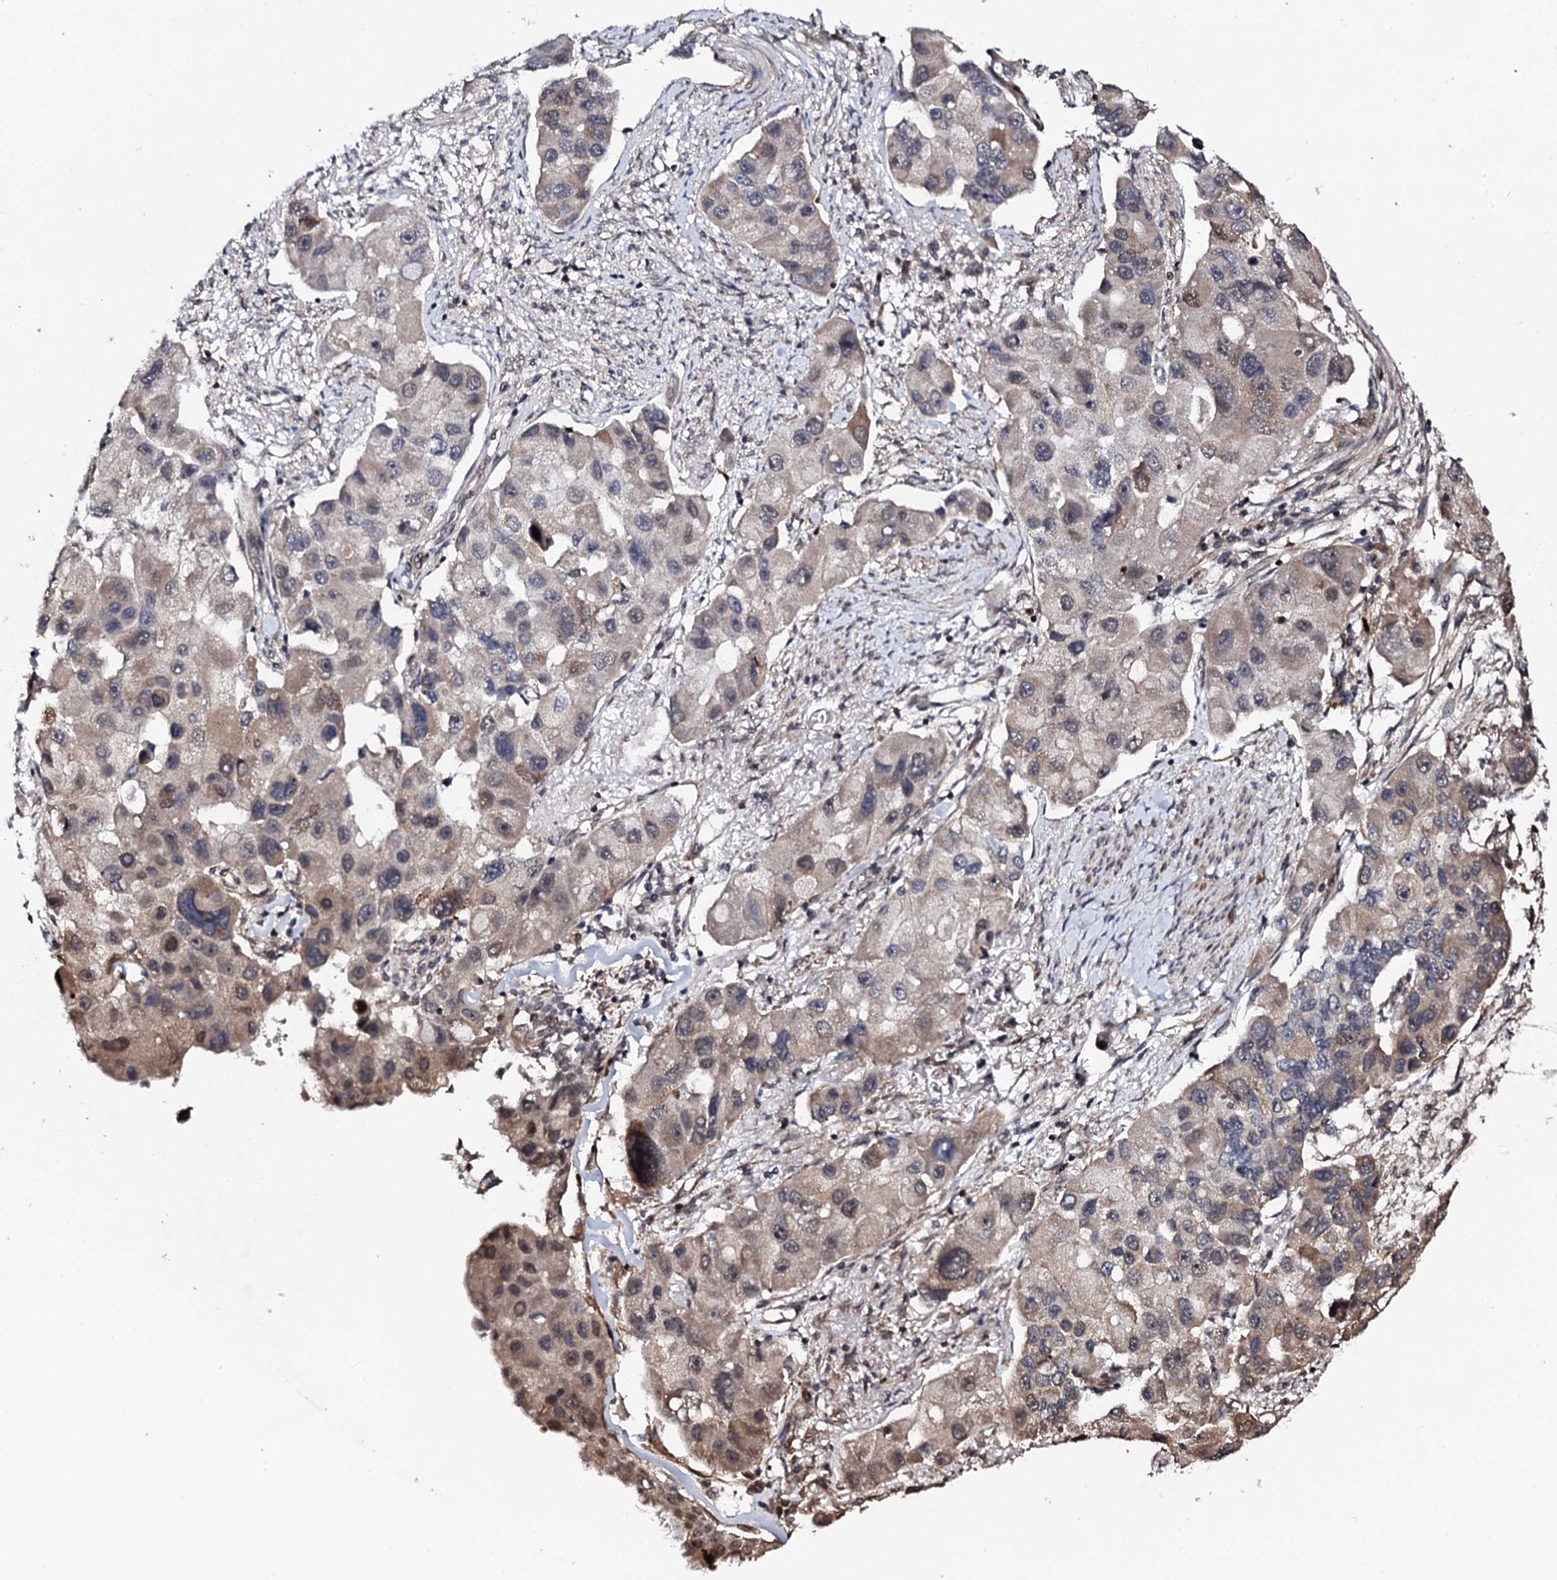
{"staining": {"intensity": "weak", "quantity": "25%-75%", "location": "cytoplasmic/membranous,nuclear"}, "tissue": "lung cancer", "cell_type": "Tumor cells", "image_type": "cancer", "snomed": [{"axis": "morphology", "description": "Adenocarcinoma, NOS"}, {"axis": "topography", "description": "Lung"}], "caption": "Immunohistochemical staining of human lung cancer demonstrates weak cytoplasmic/membranous and nuclear protein staining in about 25%-75% of tumor cells.", "gene": "FAM111A", "patient": {"sex": "female", "age": 54}}